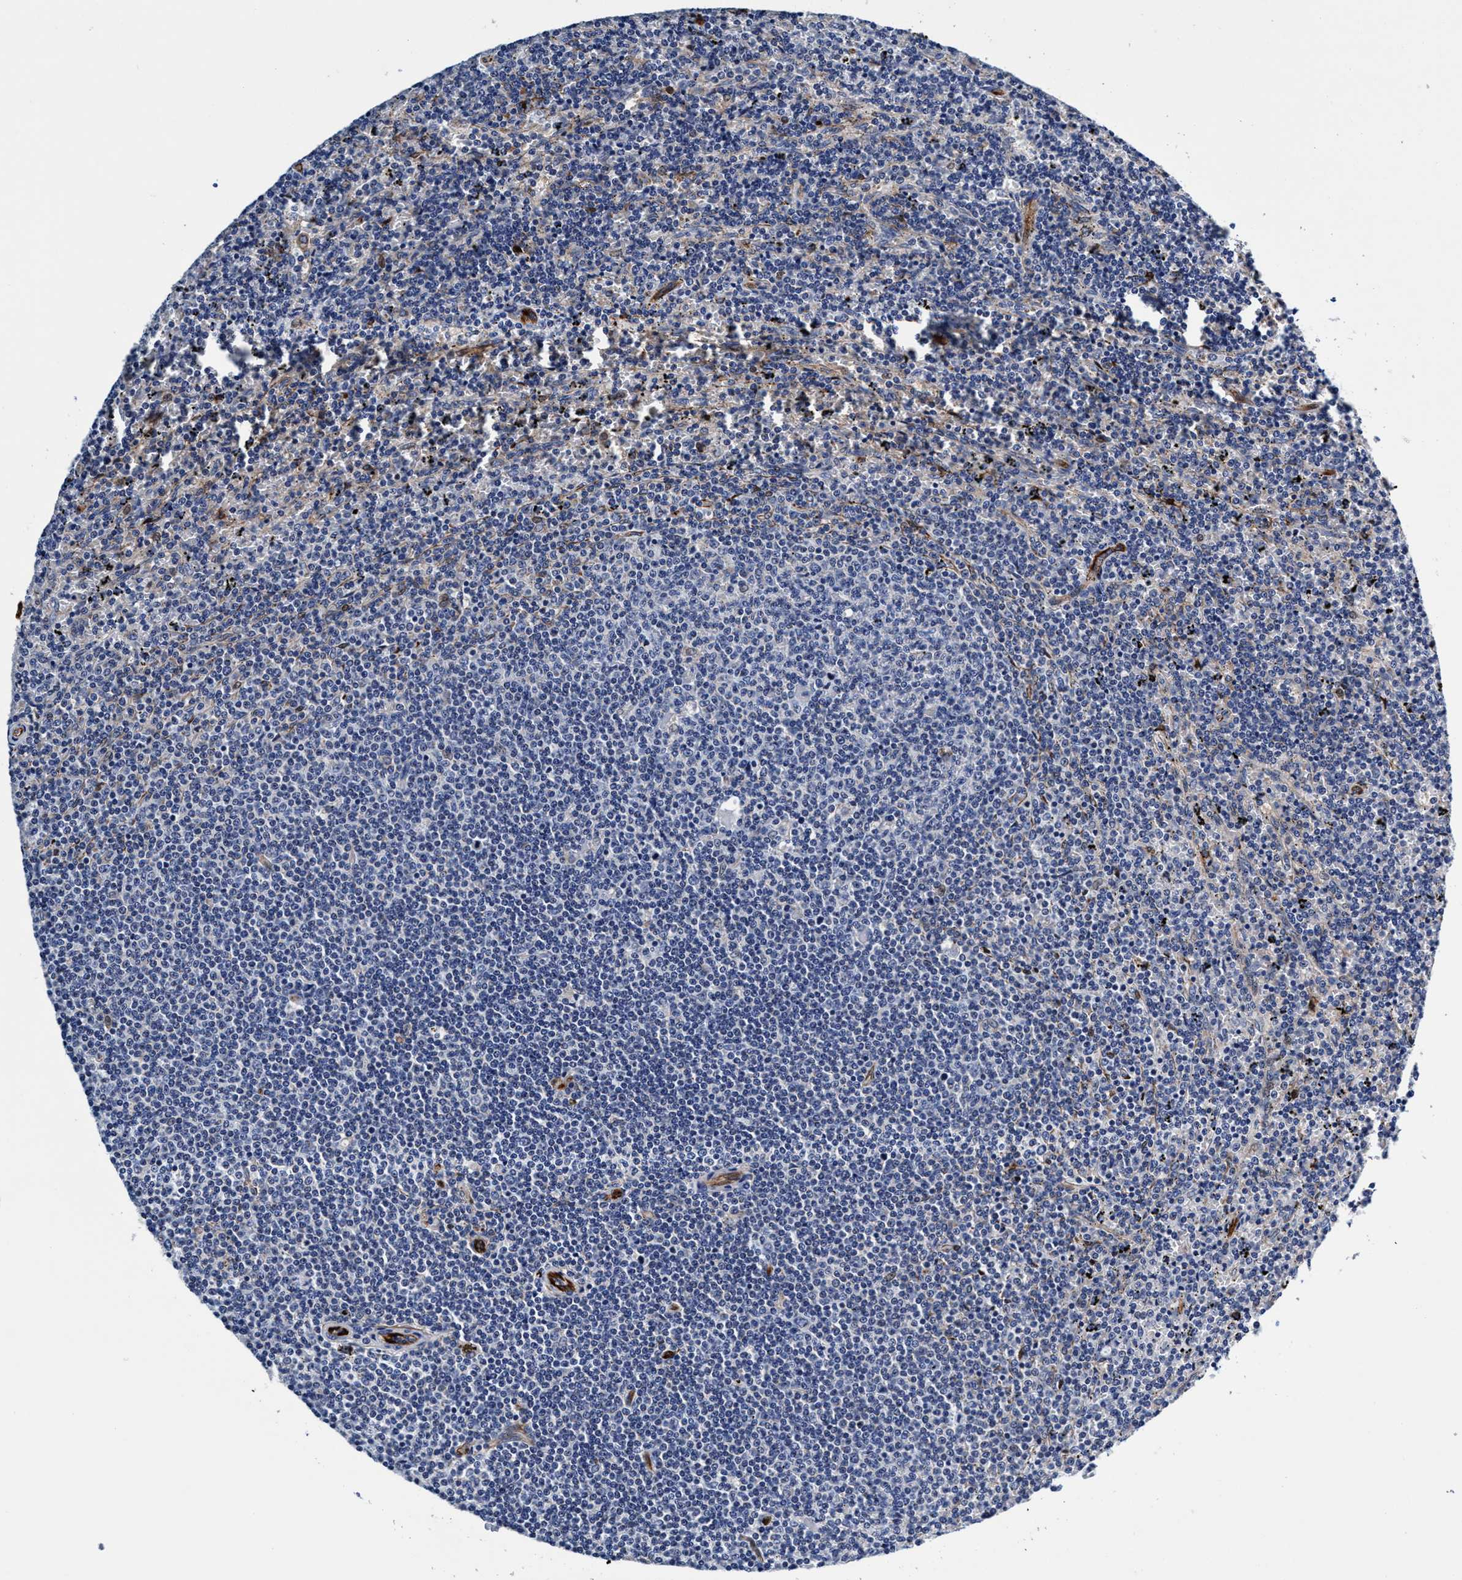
{"staining": {"intensity": "negative", "quantity": "none", "location": "none"}, "tissue": "lymphoma", "cell_type": "Tumor cells", "image_type": "cancer", "snomed": [{"axis": "morphology", "description": "Malignant lymphoma, non-Hodgkin's type, Low grade"}, {"axis": "topography", "description": "Spleen"}], "caption": "IHC histopathology image of neoplastic tissue: human low-grade malignant lymphoma, non-Hodgkin's type stained with DAB (3,3'-diaminobenzidine) reveals no significant protein staining in tumor cells.", "gene": "UBALD2", "patient": {"sex": "female", "age": 50}}